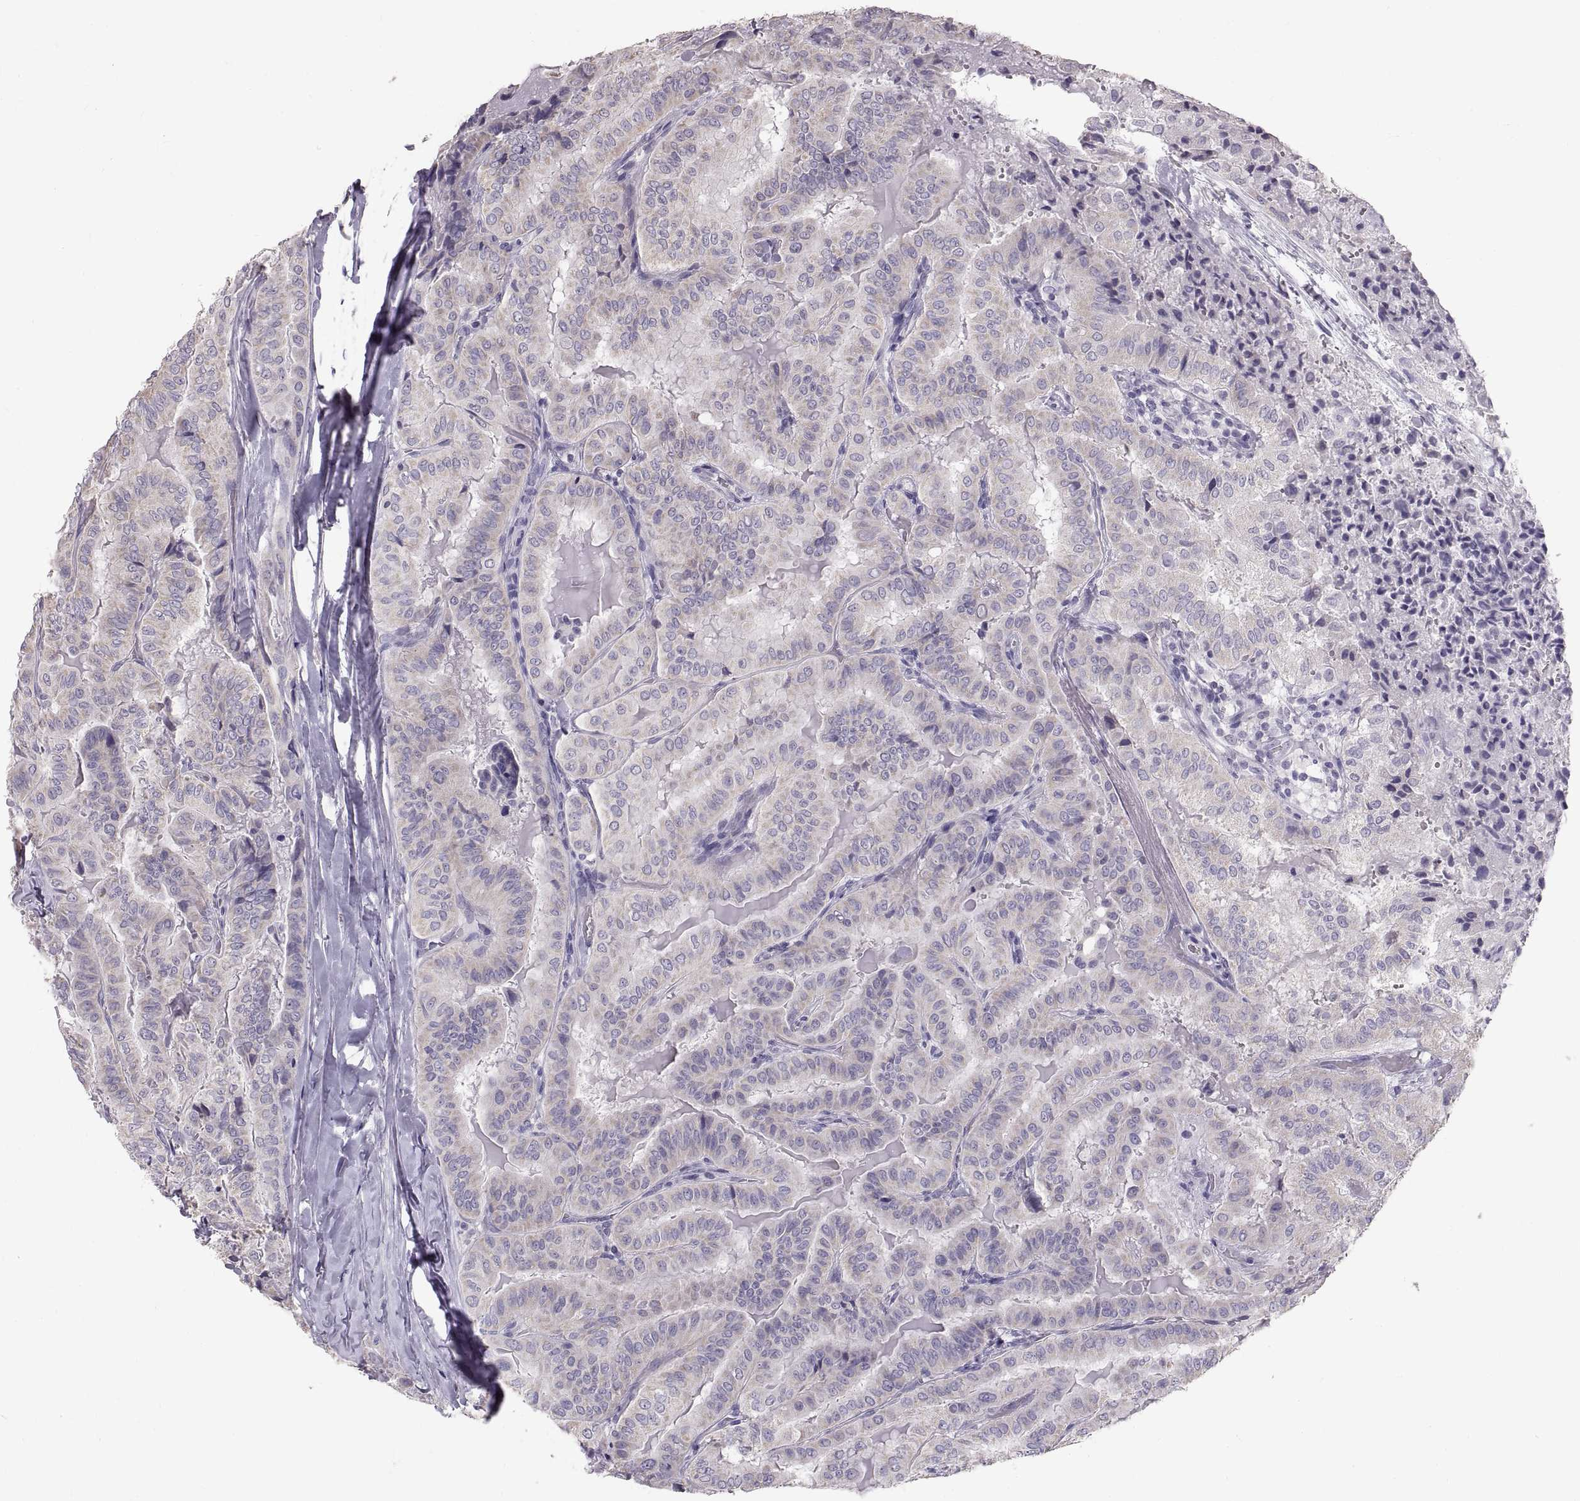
{"staining": {"intensity": "negative", "quantity": "none", "location": "none"}, "tissue": "thyroid cancer", "cell_type": "Tumor cells", "image_type": "cancer", "snomed": [{"axis": "morphology", "description": "Papillary adenocarcinoma, NOS"}, {"axis": "topography", "description": "Thyroid gland"}], "caption": "The histopathology image exhibits no significant expression in tumor cells of thyroid papillary adenocarcinoma.", "gene": "WBP2NL", "patient": {"sex": "female", "age": 68}}